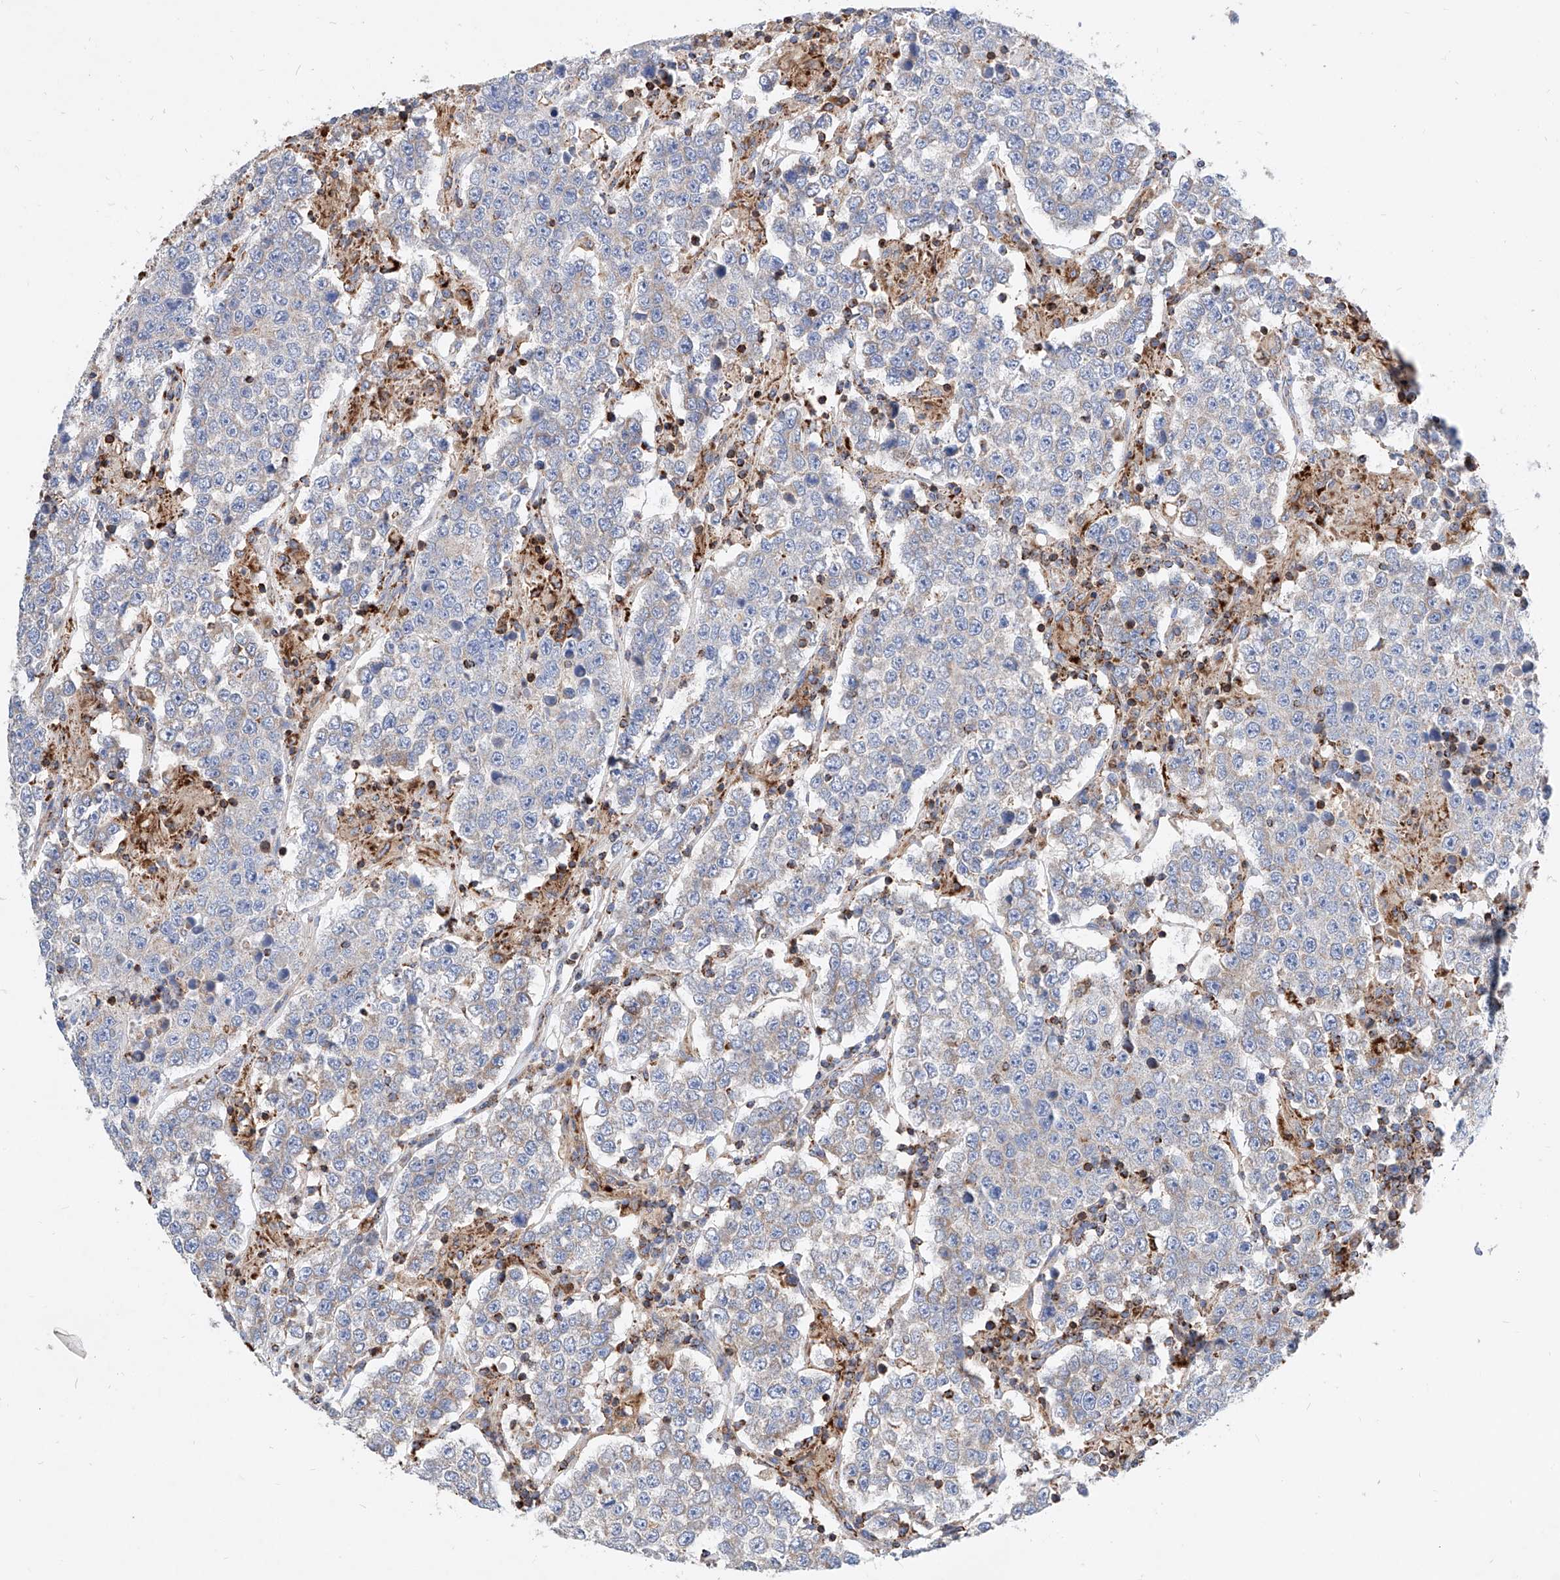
{"staining": {"intensity": "weak", "quantity": "<25%", "location": "cytoplasmic/membranous"}, "tissue": "testis cancer", "cell_type": "Tumor cells", "image_type": "cancer", "snomed": [{"axis": "morphology", "description": "Normal tissue, NOS"}, {"axis": "morphology", "description": "Urothelial carcinoma, High grade"}, {"axis": "morphology", "description": "Seminoma, NOS"}, {"axis": "morphology", "description": "Carcinoma, Embryonal, NOS"}, {"axis": "topography", "description": "Urinary bladder"}, {"axis": "topography", "description": "Testis"}], "caption": "Immunohistochemical staining of human testis cancer (seminoma) exhibits no significant positivity in tumor cells.", "gene": "CPNE5", "patient": {"sex": "male", "age": 41}}